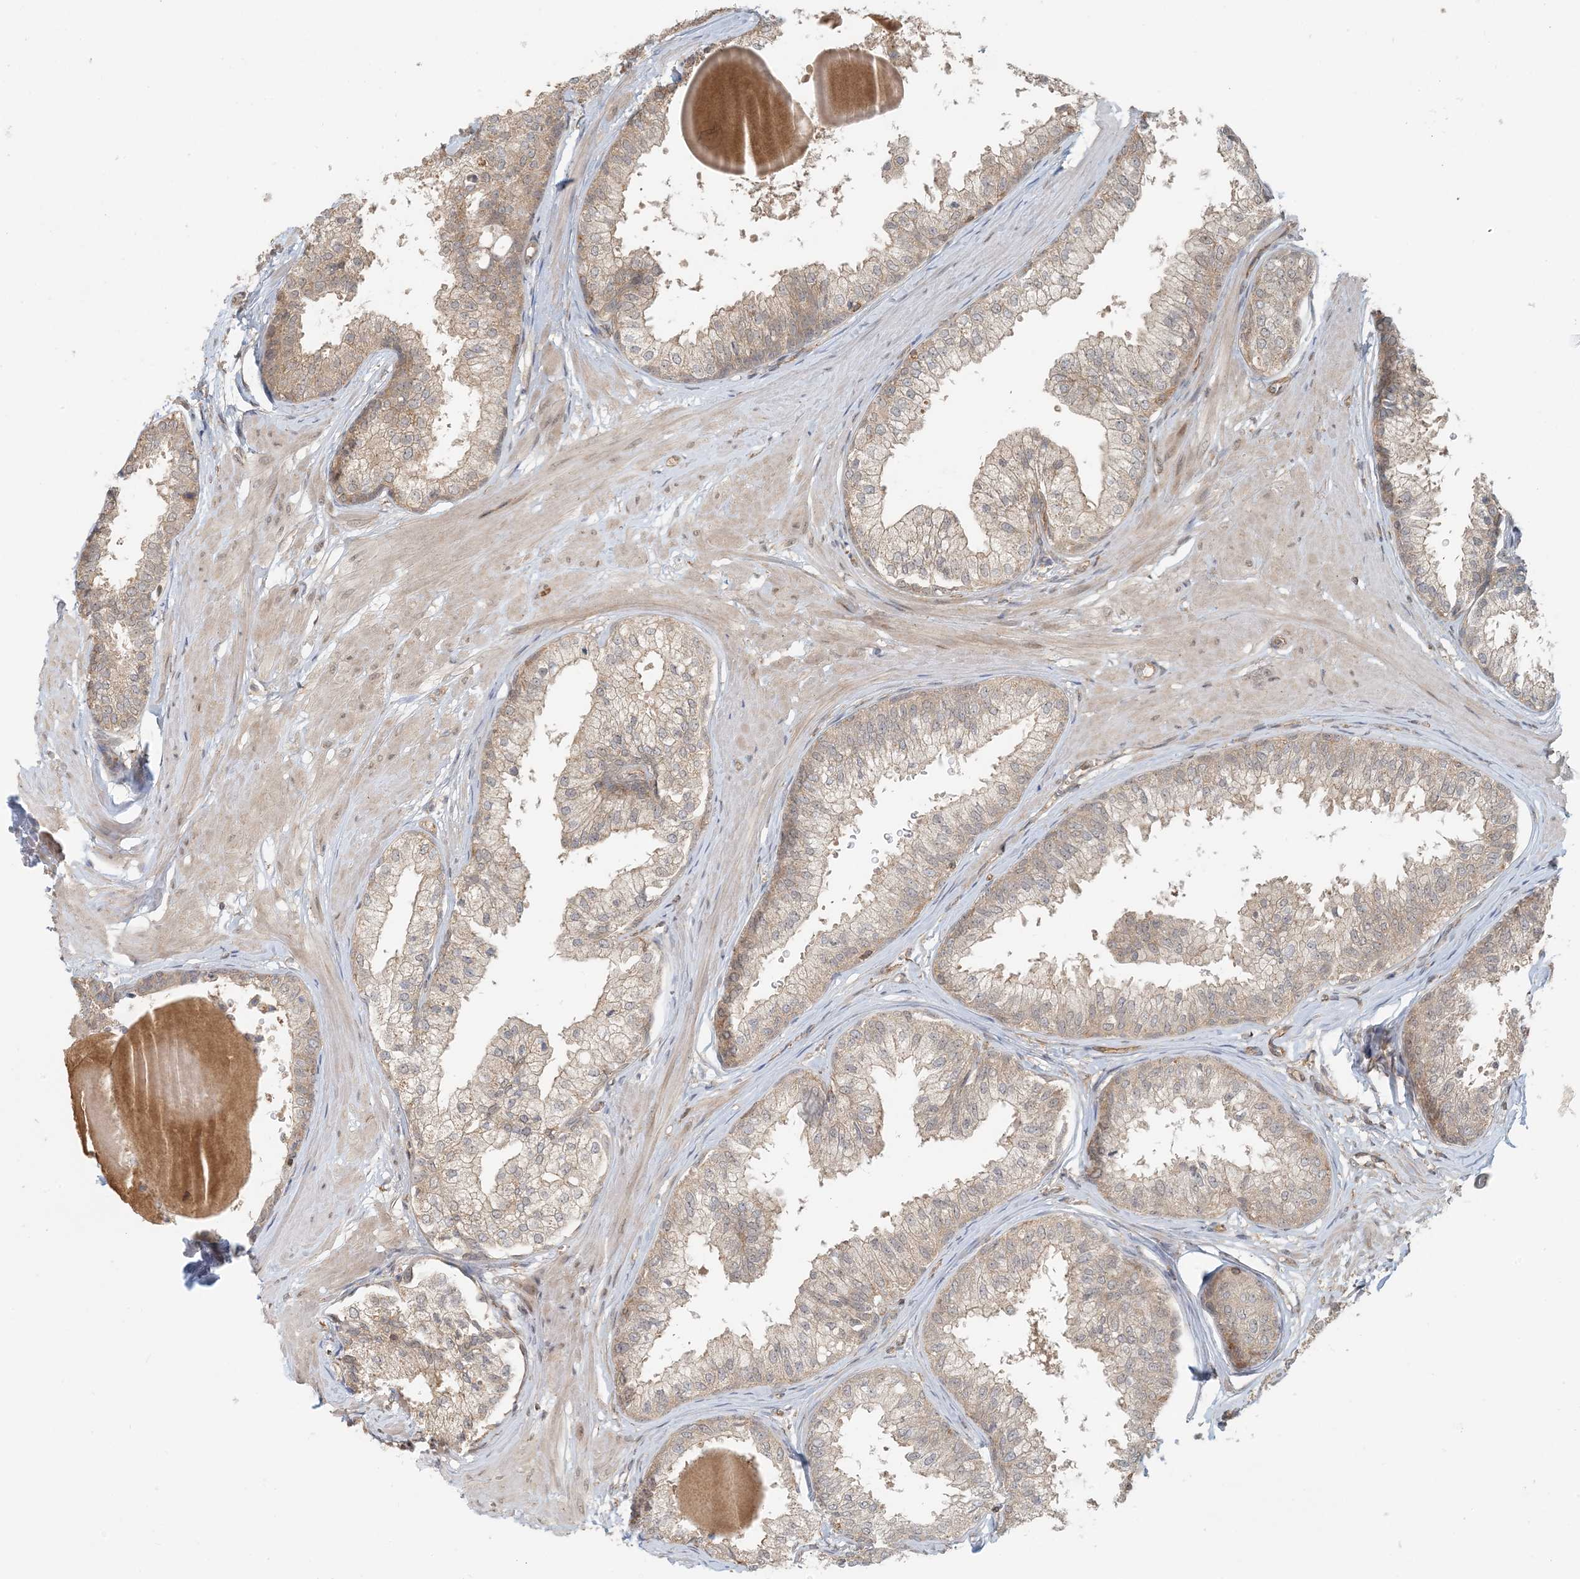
{"staining": {"intensity": "weak", "quantity": "25%-75%", "location": "cytoplasmic/membranous"}, "tissue": "prostate", "cell_type": "Glandular cells", "image_type": "normal", "snomed": [{"axis": "morphology", "description": "Normal tissue, NOS"}, {"axis": "topography", "description": "Prostate"}], "caption": "Glandular cells demonstrate weak cytoplasmic/membranous positivity in about 25%-75% of cells in unremarkable prostate. Ihc stains the protein in brown and the nuclei are stained blue.", "gene": "OBI1", "patient": {"sex": "male", "age": 48}}